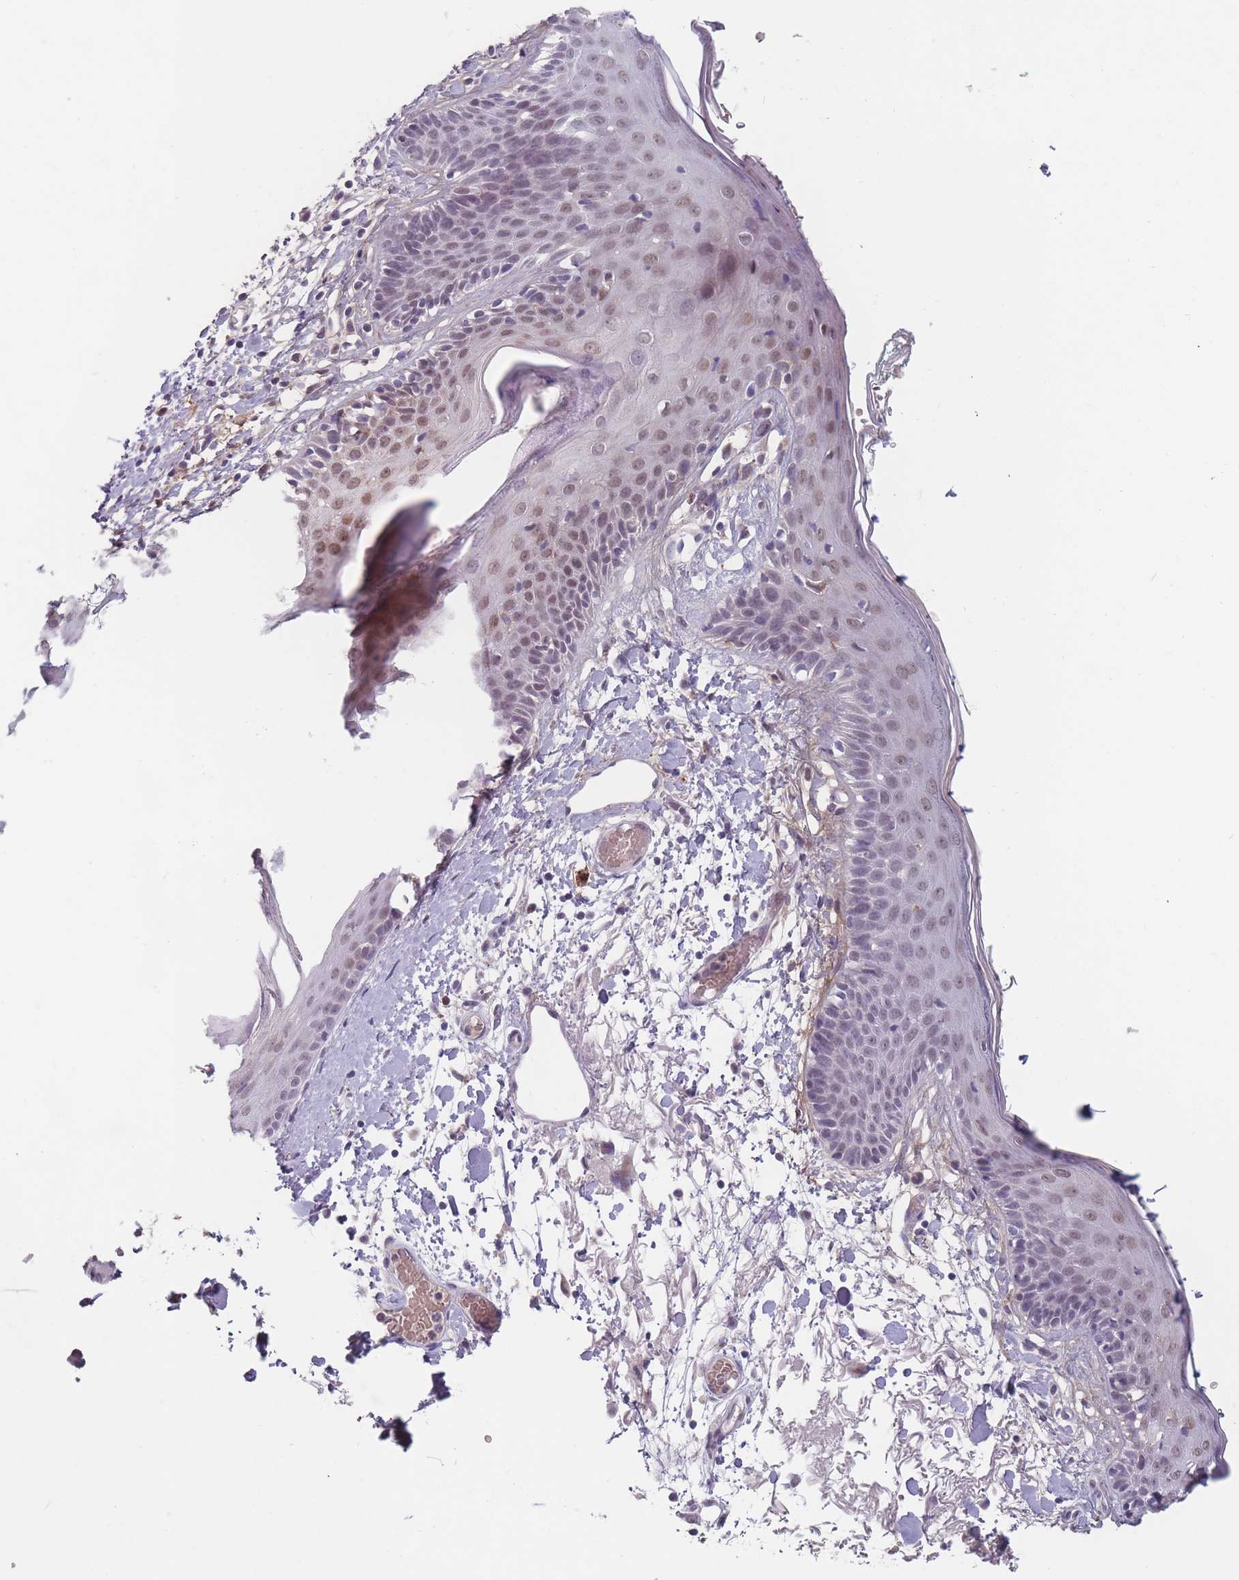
{"staining": {"intensity": "negative", "quantity": "none", "location": "none"}, "tissue": "skin", "cell_type": "Fibroblasts", "image_type": "normal", "snomed": [{"axis": "morphology", "description": "Normal tissue, NOS"}, {"axis": "topography", "description": "Skin"}], "caption": "Photomicrograph shows no protein expression in fibroblasts of benign skin.", "gene": "PEX7", "patient": {"sex": "male", "age": 79}}